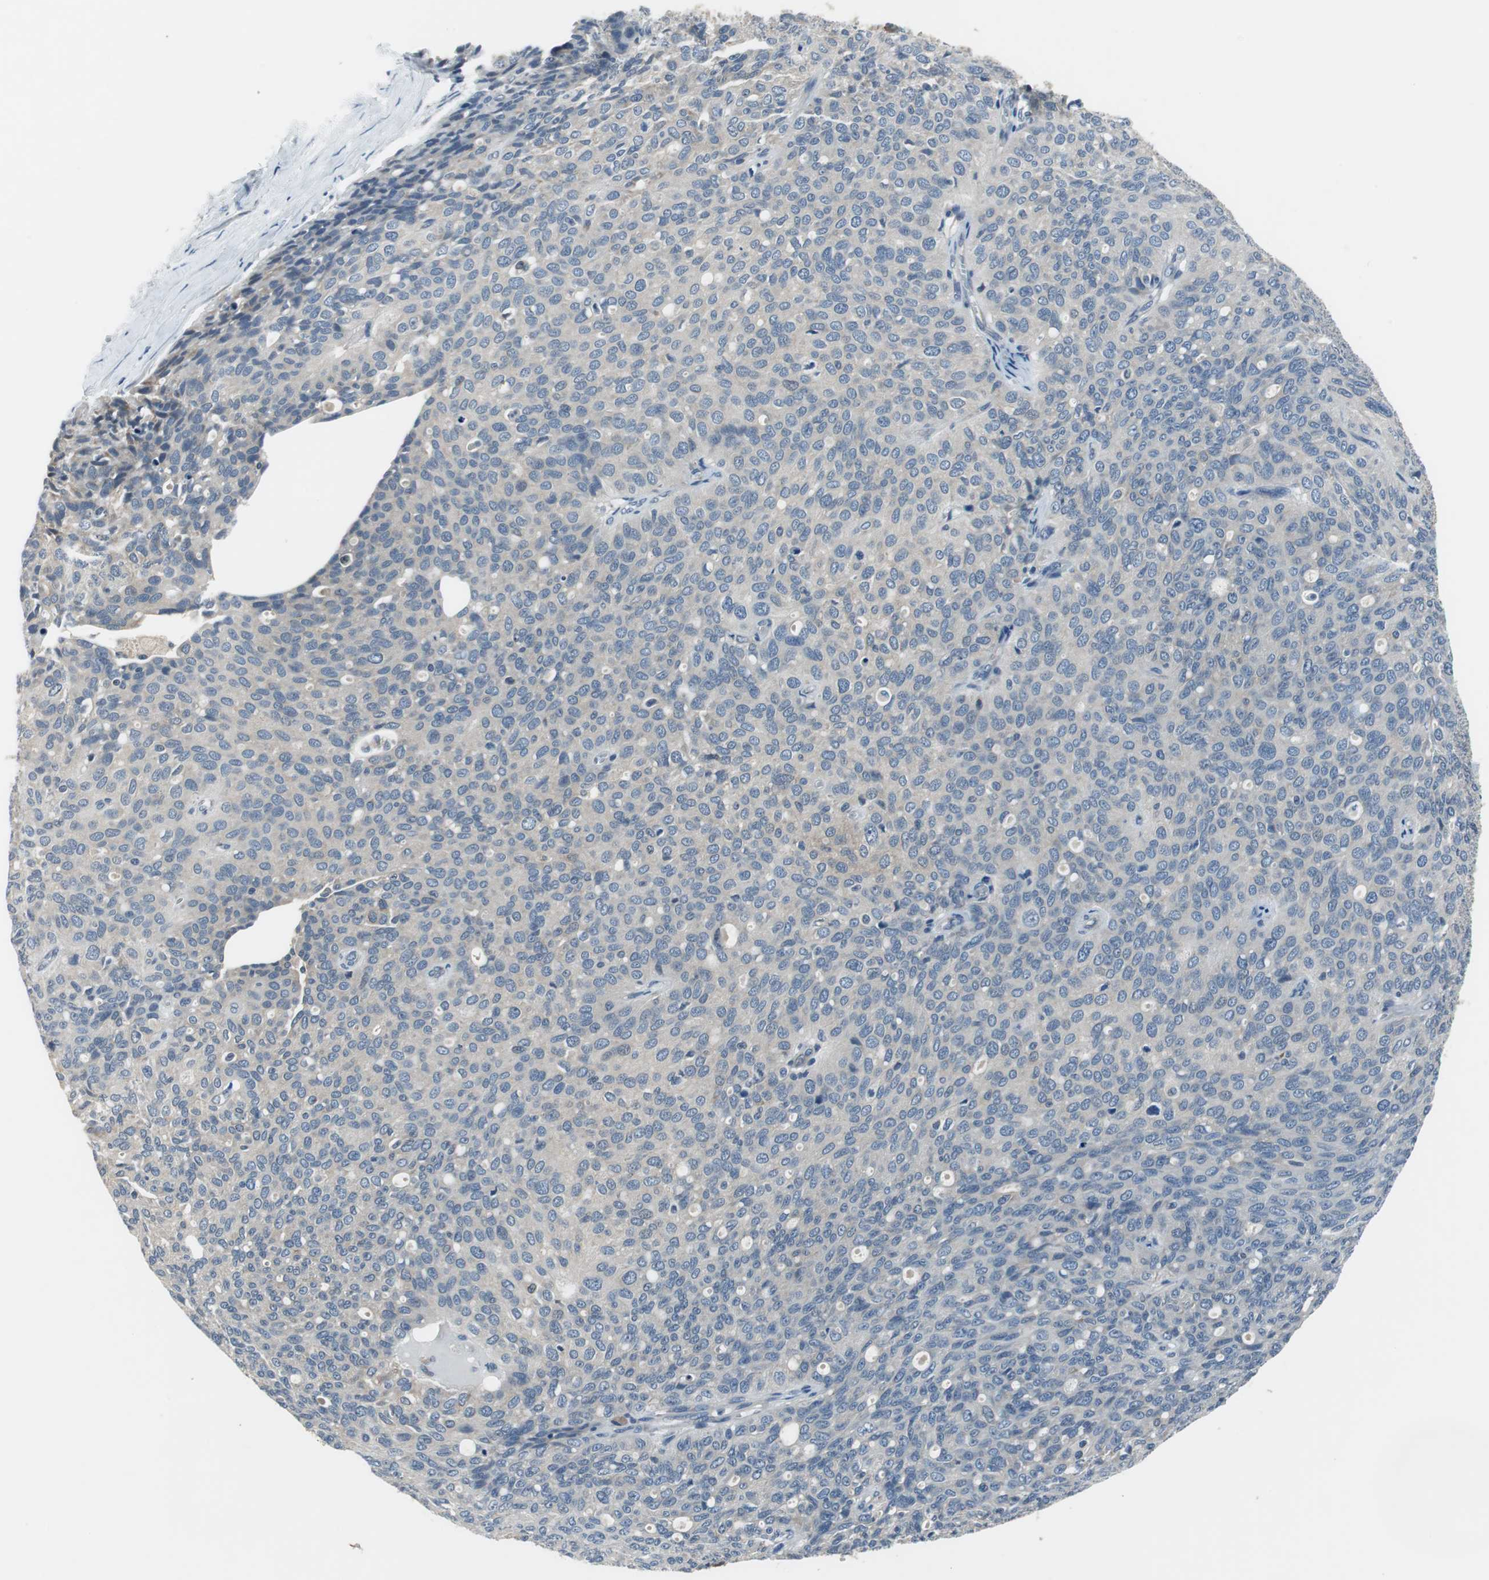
{"staining": {"intensity": "weak", "quantity": ">75%", "location": "cytoplasmic/membranous"}, "tissue": "ovarian cancer", "cell_type": "Tumor cells", "image_type": "cancer", "snomed": [{"axis": "morphology", "description": "Carcinoma, endometroid"}, {"axis": "topography", "description": "Ovary"}], "caption": "Immunohistochemical staining of endometroid carcinoma (ovarian) shows low levels of weak cytoplasmic/membranous expression in approximately >75% of tumor cells.", "gene": "PLAA", "patient": {"sex": "female", "age": 60}}